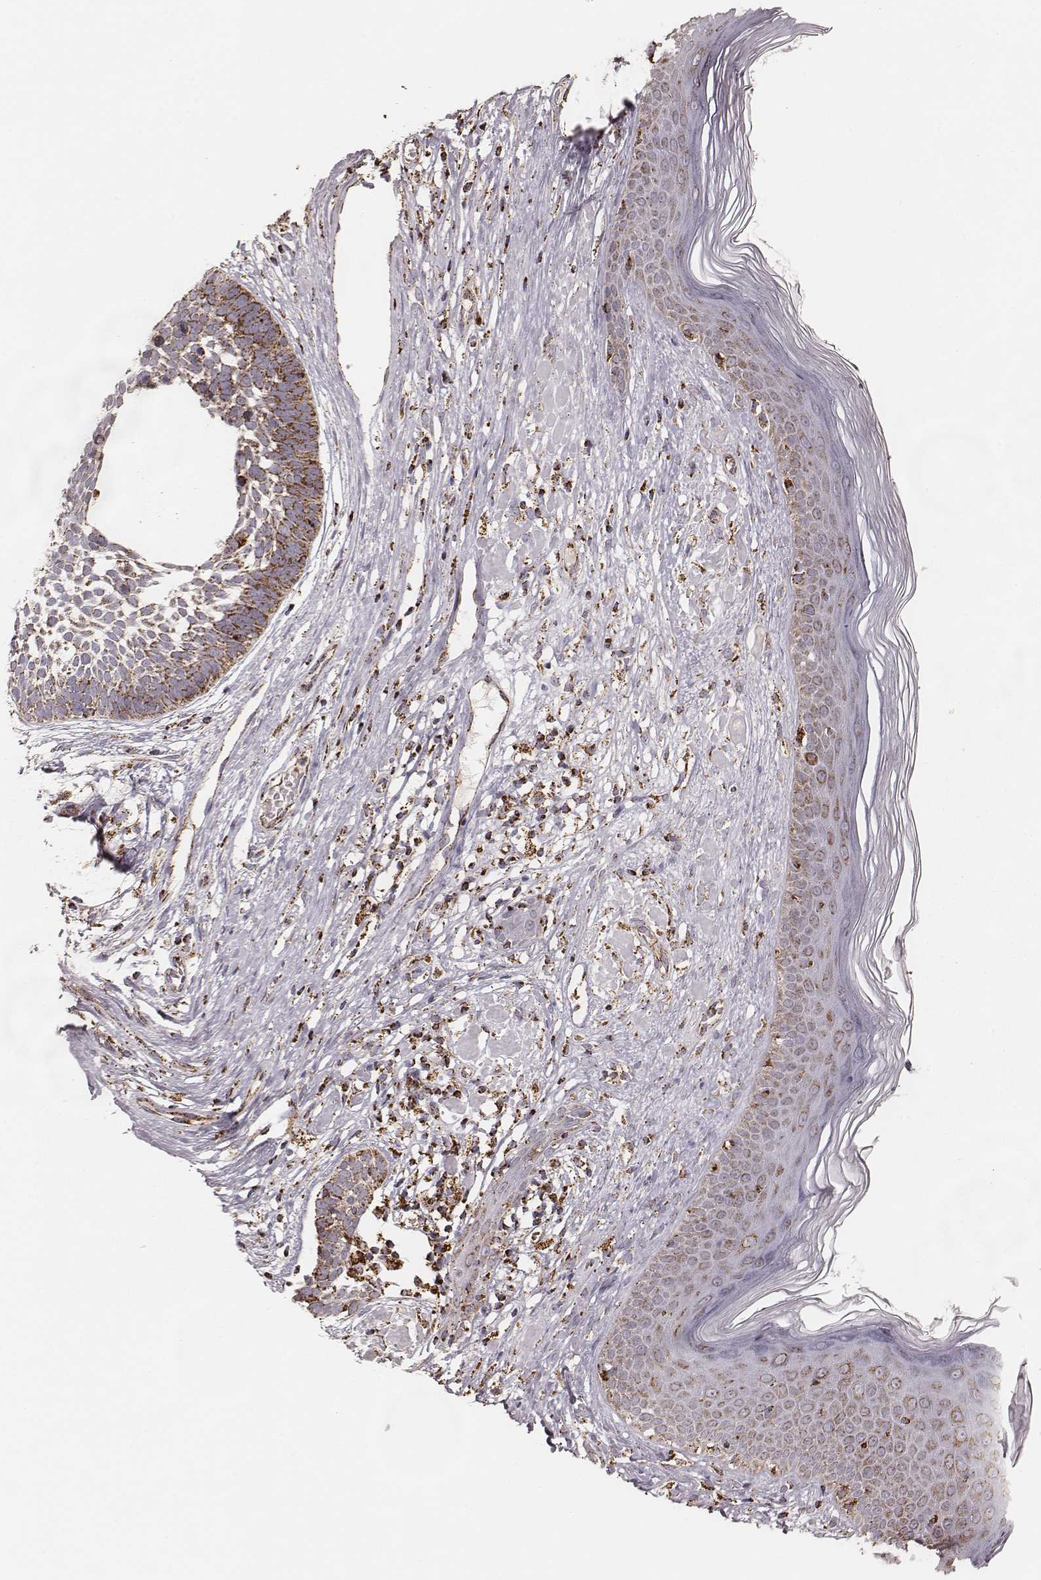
{"staining": {"intensity": "strong", "quantity": ">75%", "location": "cytoplasmic/membranous"}, "tissue": "skin cancer", "cell_type": "Tumor cells", "image_type": "cancer", "snomed": [{"axis": "morphology", "description": "Basal cell carcinoma"}, {"axis": "topography", "description": "Skin"}], "caption": "Protein expression analysis of human basal cell carcinoma (skin) reveals strong cytoplasmic/membranous staining in about >75% of tumor cells. (DAB = brown stain, brightfield microscopy at high magnification).", "gene": "CS", "patient": {"sex": "male", "age": 85}}